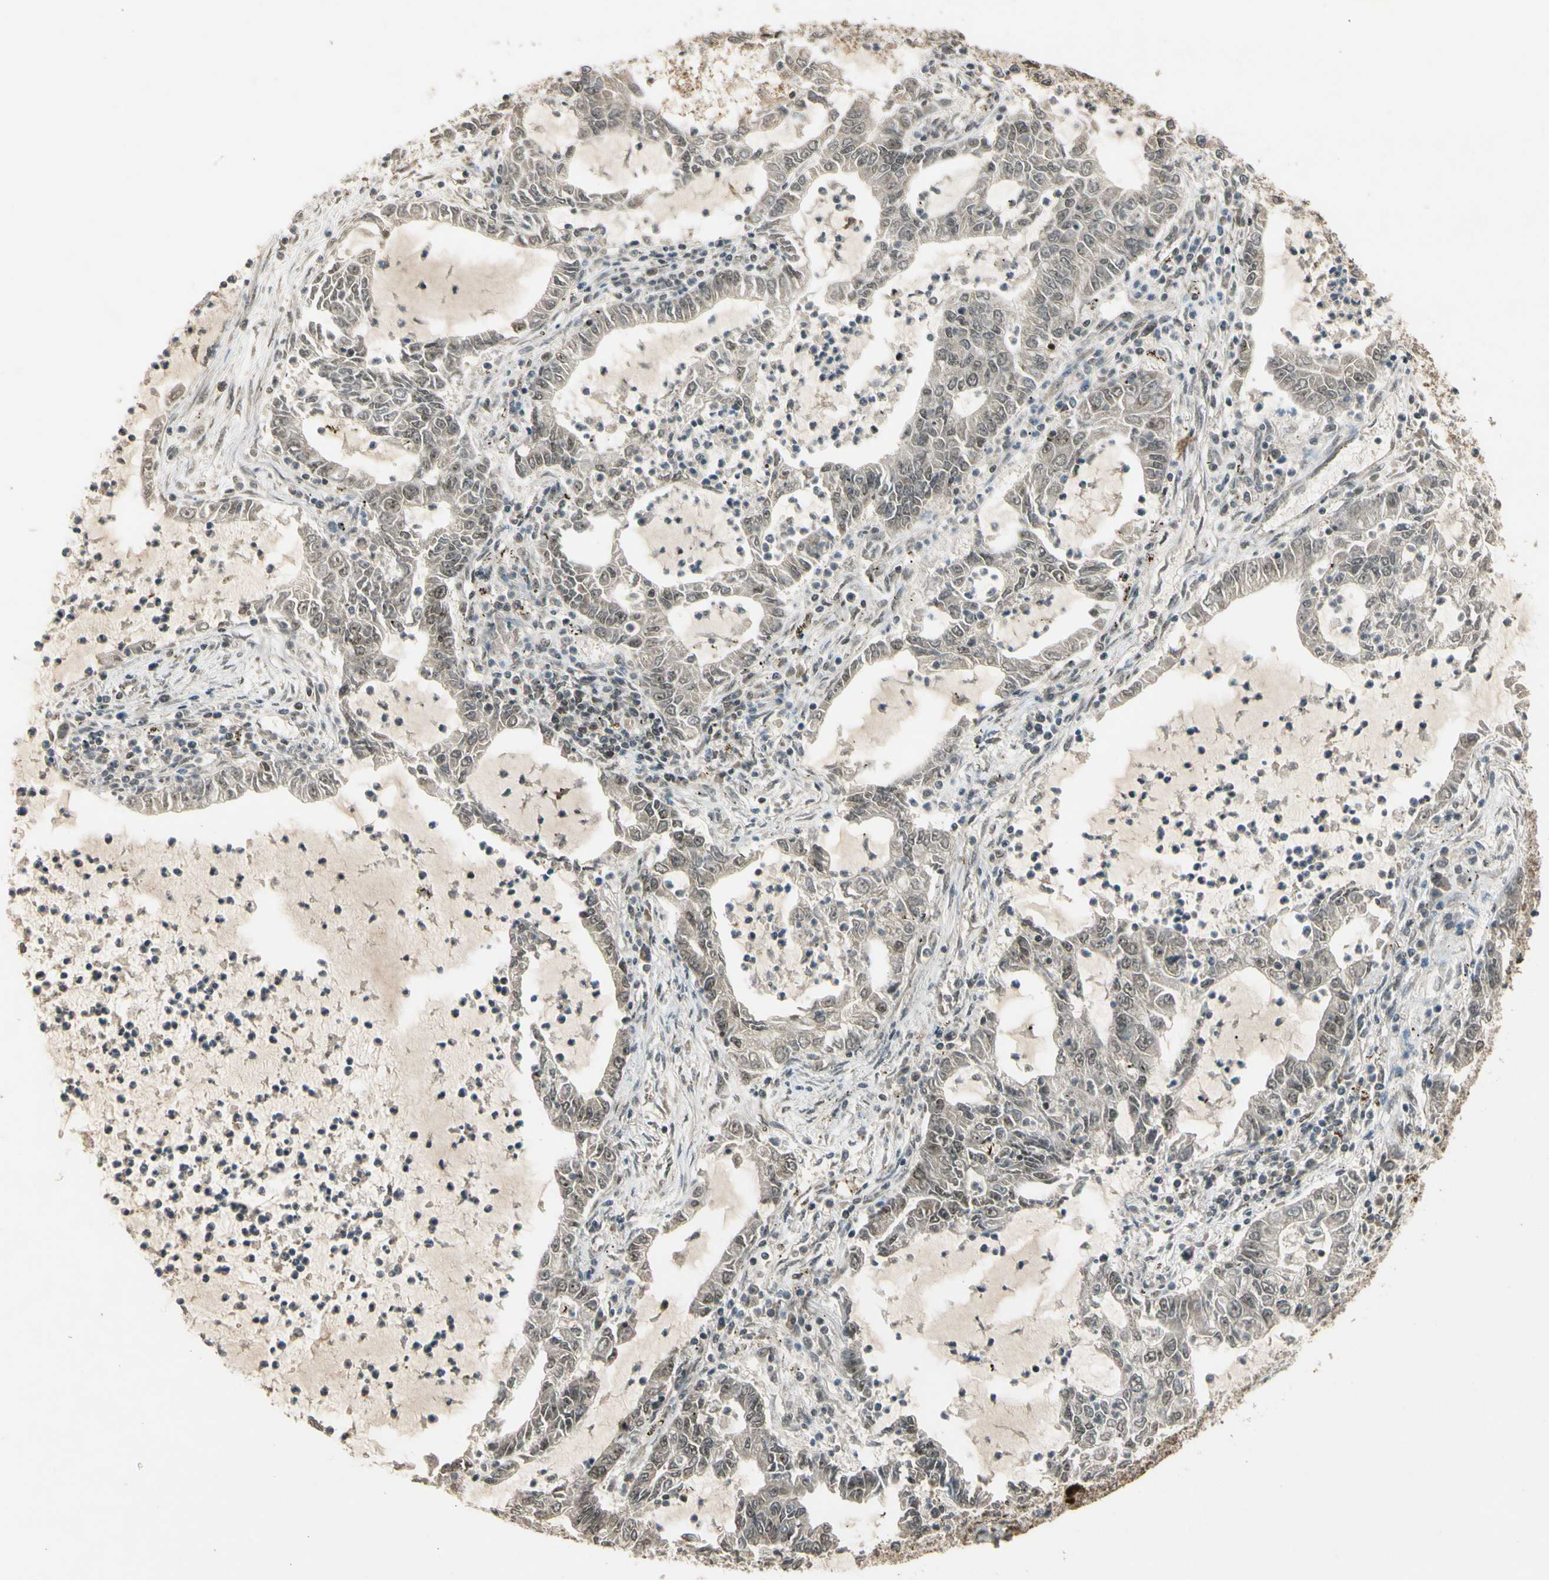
{"staining": {"intensity": "weak", "quantity": "25%-75%", "location": "cytoplasmic/membranous"}, "tissue": "lung cancer", "cell_type": "Tumor cells", "image_type": "cancer", "snomed": [{"axis": "morphology", "description": "Adenocarcinoma, NOS"}, {"axis": "topography", "description": "Lung"}], "caption": "The photomicrograph reveals staining of lung cancer (adenocarcinoma), revealing weak cytoplasmic/membranous protein expression (brown color) within tumor cells. Nuclei are stained in blue.", "gene": "ZNF135", "patient": {"sex": "female", "age": 51}}